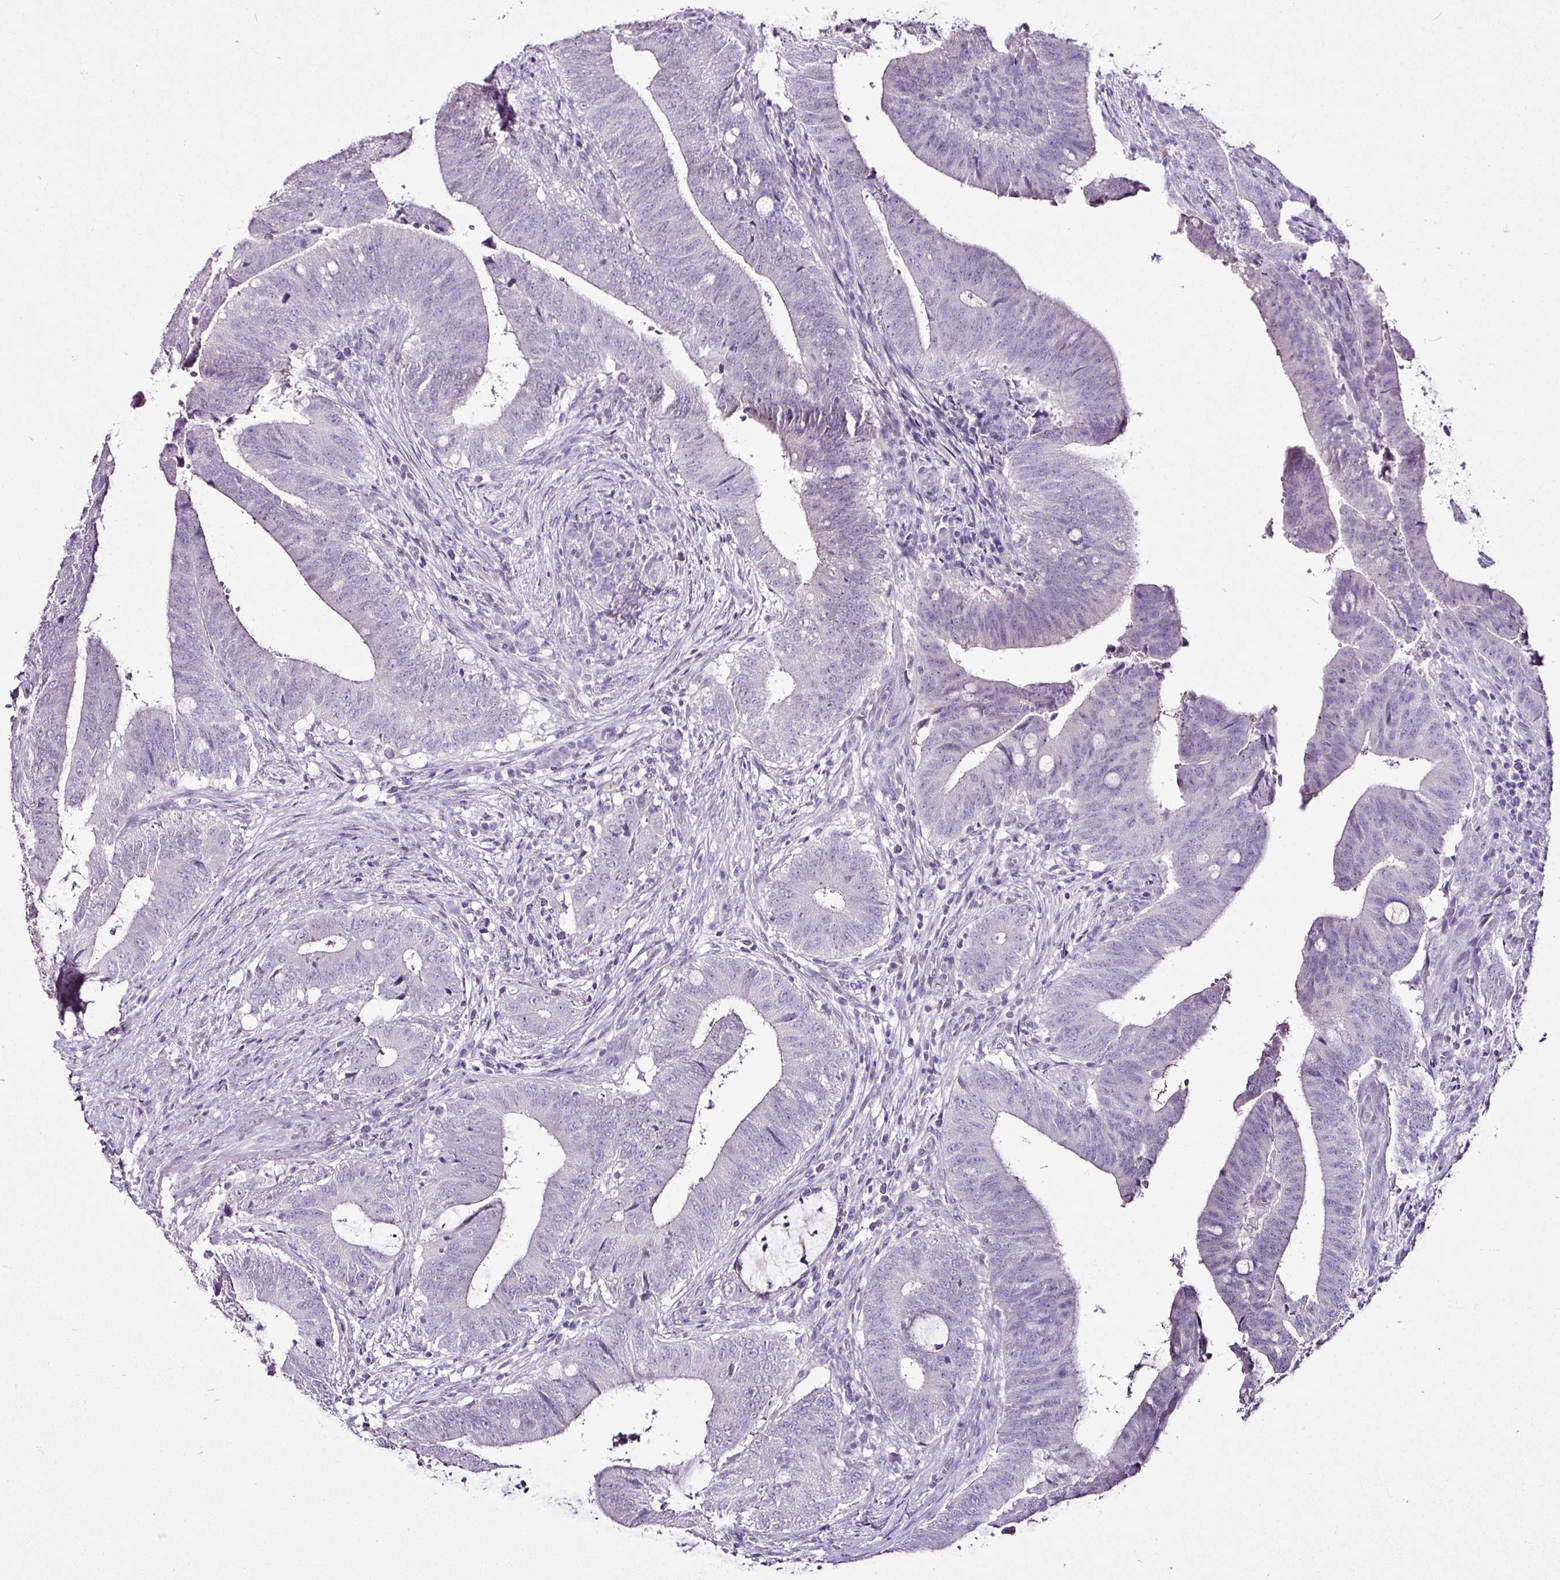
{"staining": {"intensity": "negative", "quantity": "none", "location": "none"}, "tissue": "colorectal cancer", "cell_type": "Tumor cells", "image_type": "cancer", "snomed": [{"axis": "morphology", "description": "Adenocarcinoma, NOS"}, {"axis": "topography", "description": "Colon"}], "caption": "Protein analysis of colorectal cancer (adenocarcinoma) reveals no significant expression in tumor cells.", "gene": "ESR1", "patient": {"sex": "female", "age": 43}}